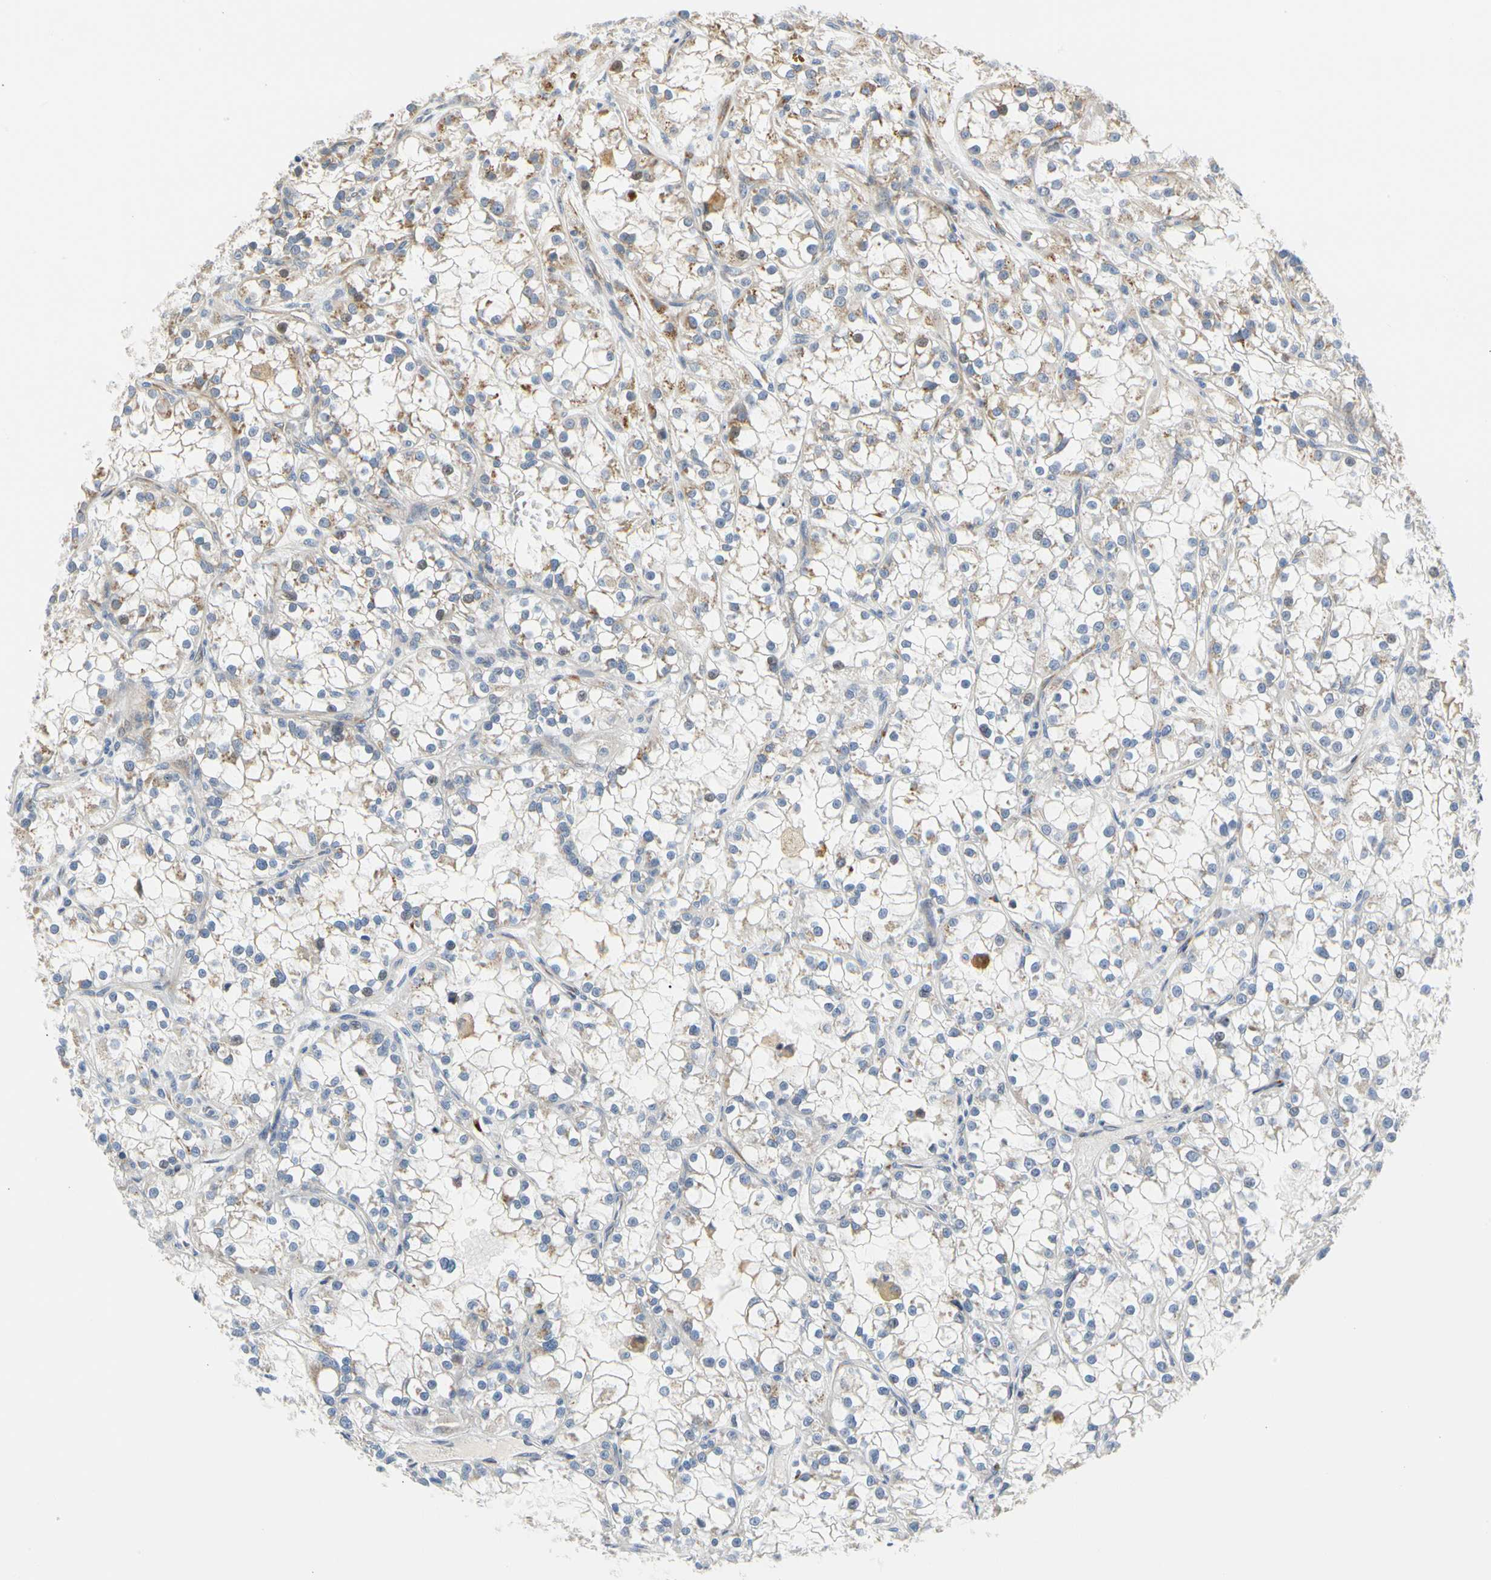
{"staining": {"intensity": "moderate", "quantity": "<25%", "location": "cytoplasmic/membranous"}, "tissue": "renal cancer", "cell_type": "Tumor cells", "image_type": "cancer", "snomed": [{"axis": "morphology", "description": "Adenocarcinoma, NOS"}, {"axis": "topography", "description": "Kidney"}], "caption": "Immunohistochemical staining of human renal adenocarcinoma demonstrates low levels of moderate cytoplasmic/membranous protein staining in approximately <25% of tumor cells.", "gene": "ZNF236", "patient": {"sex": "female", "age": 52}}